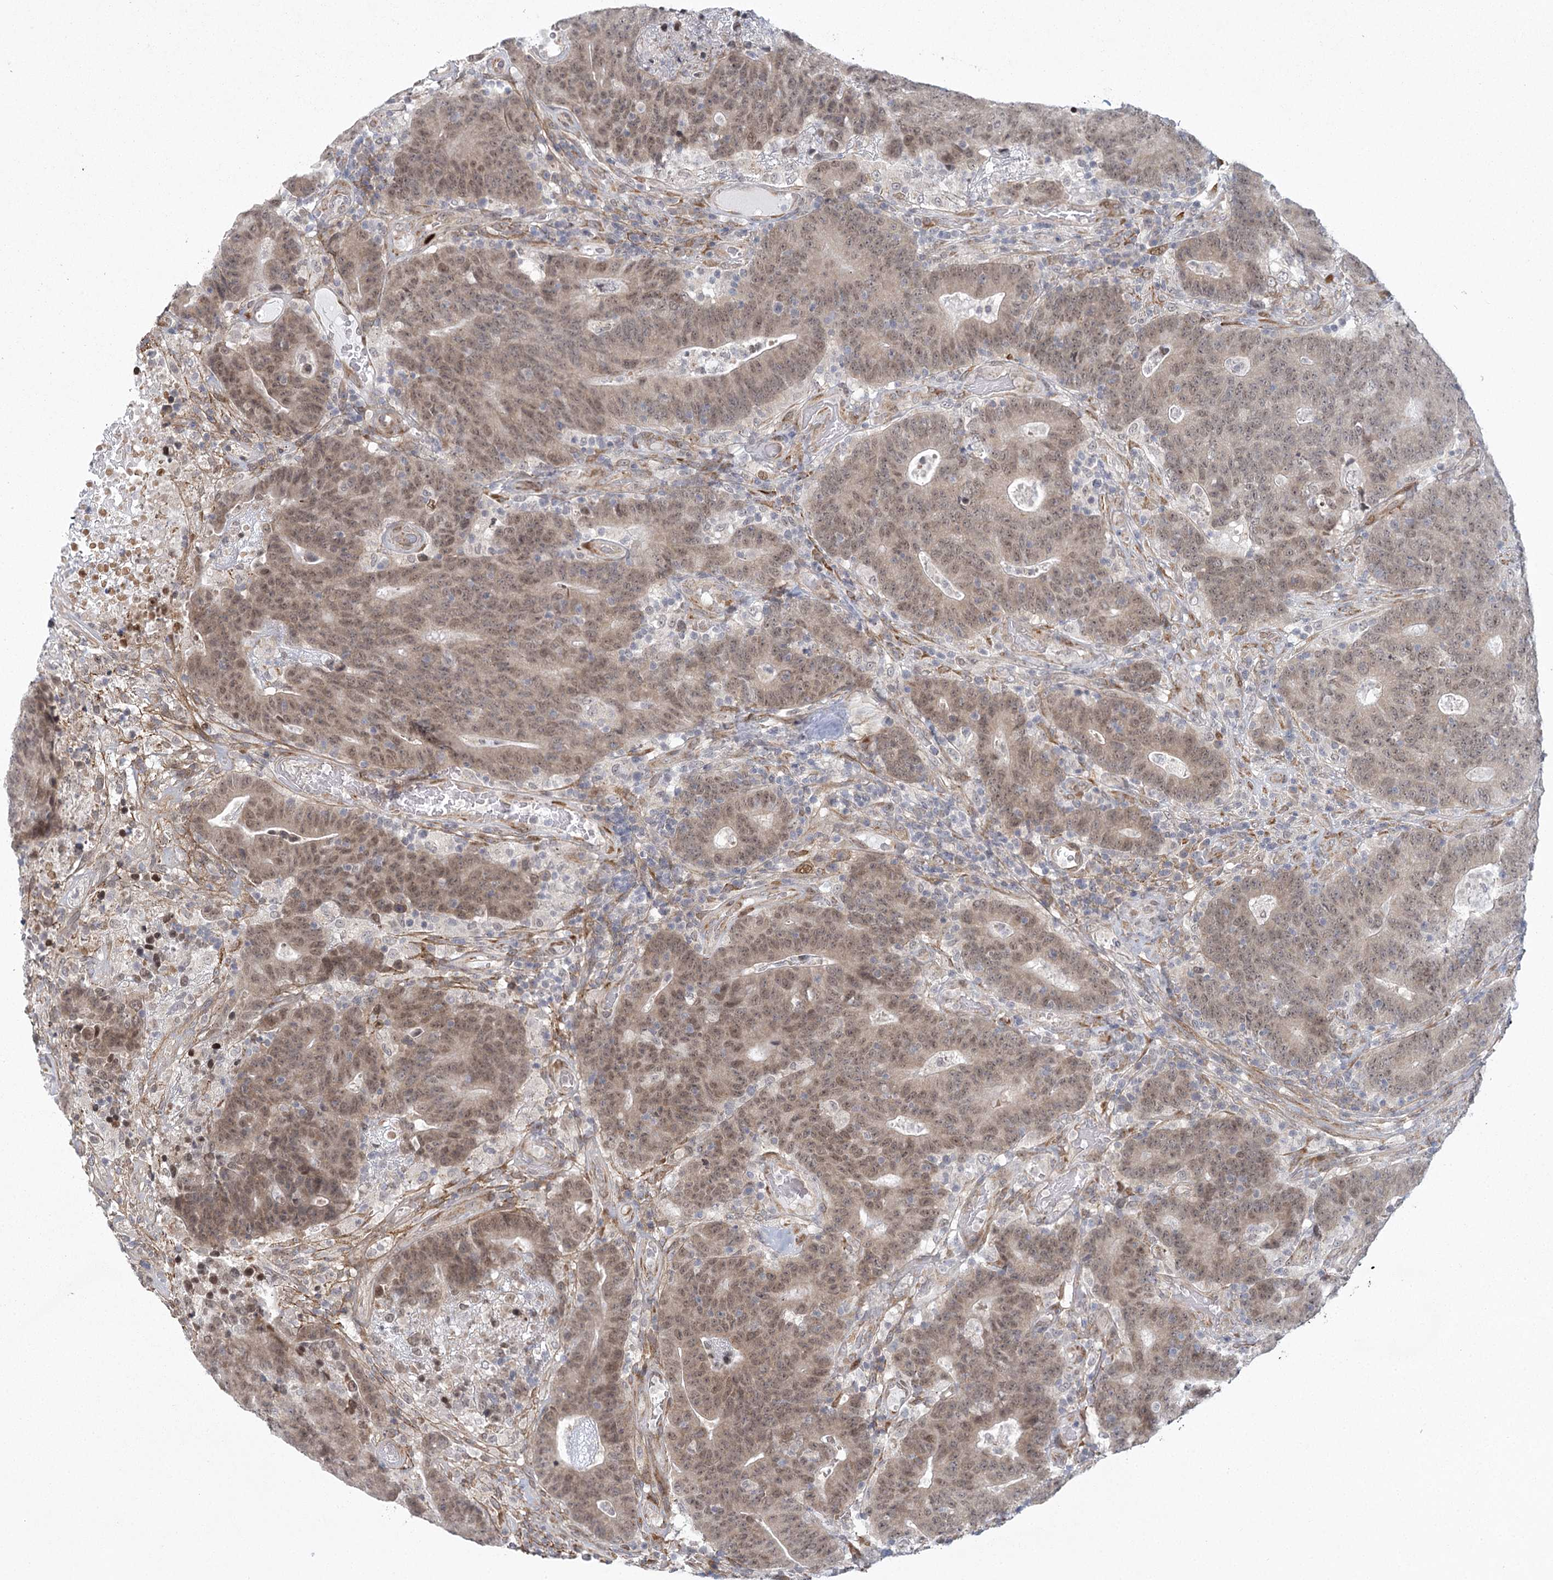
{"staining": {"intensity": "weak", "quantity": ">75%", "location": "cytoplasmic/membranous,nuclear"}, "tissue": "colorectal cancer", "cell_type": "Tumor cells", "image_type": "cancer", "snomed": [{"axis": "morphology", "description": "Normal tissue, NOS"}, {"axis": "morphology", "description": "Adenocarcinoma, NOS"}, {"axis": "topography", "description": "Colon"}], "caption": "Human adenocarcinoma (colorectal) stained with a brown dye displays weak cytoplasmic/membranous and nuclear positive staining in about >75% of tumor cells.", "gene": "MED28", "patient": {"sex": "female", "age": 75}}